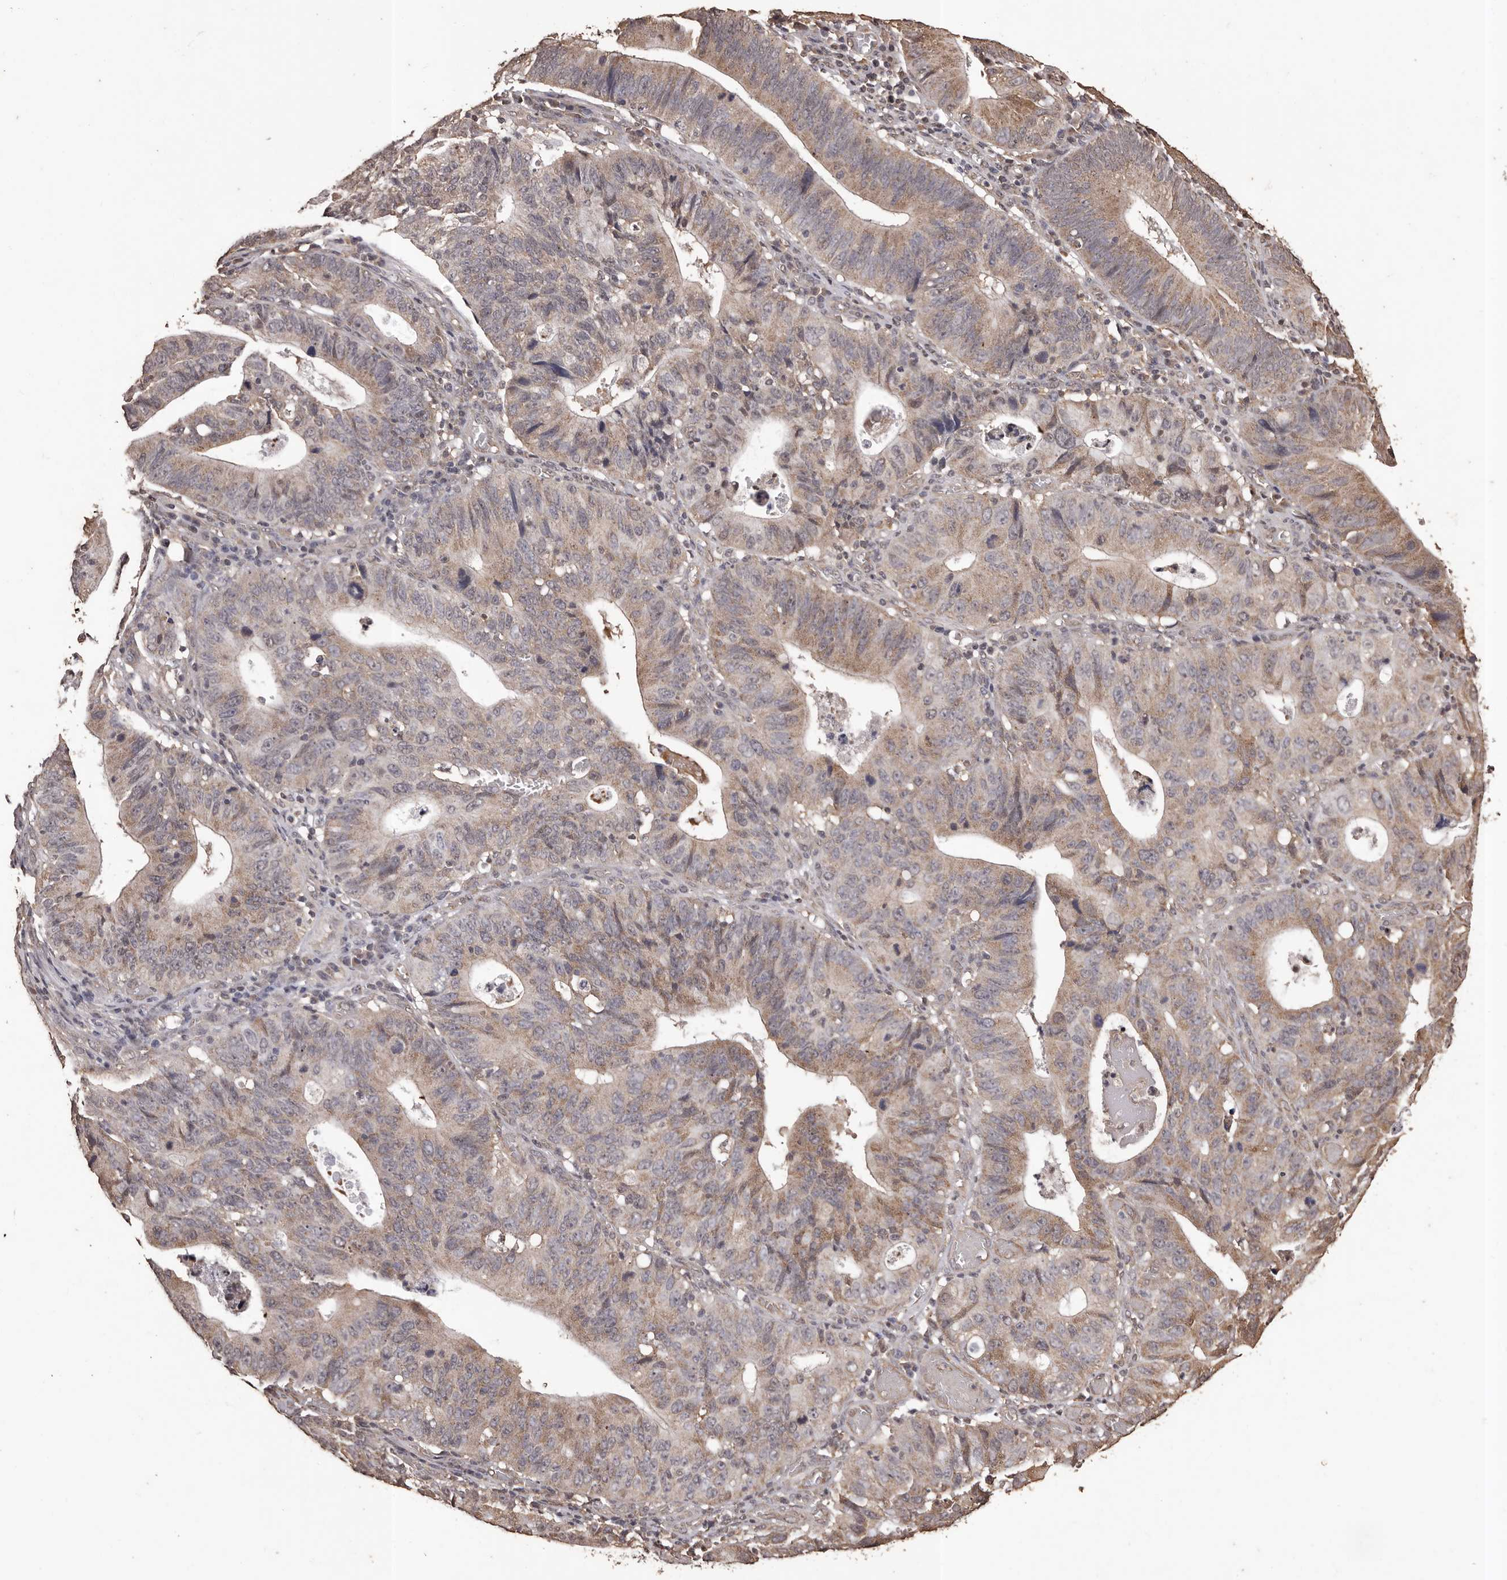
{"staining": {"intensity": "moderate", "quantity": ">75%", "location": "cytoplasmic/membranous"}, "tissue": "stomach cancer", "cell_type": "Tumor cells", "image_type": "cancer", "snomed": [{"axis": "morphology", "description": "Adenocarcinoma, NOS"}, {"axis": "topography", "description": "Stomach"}], "caption": "Tumor cells show medium levels of moderate cytoplasmic/membranous positivity in approximately >75% of cells in human stomach cancer.", "gene": "NAV1", "patient": {"sex": "male", "age": 59}}